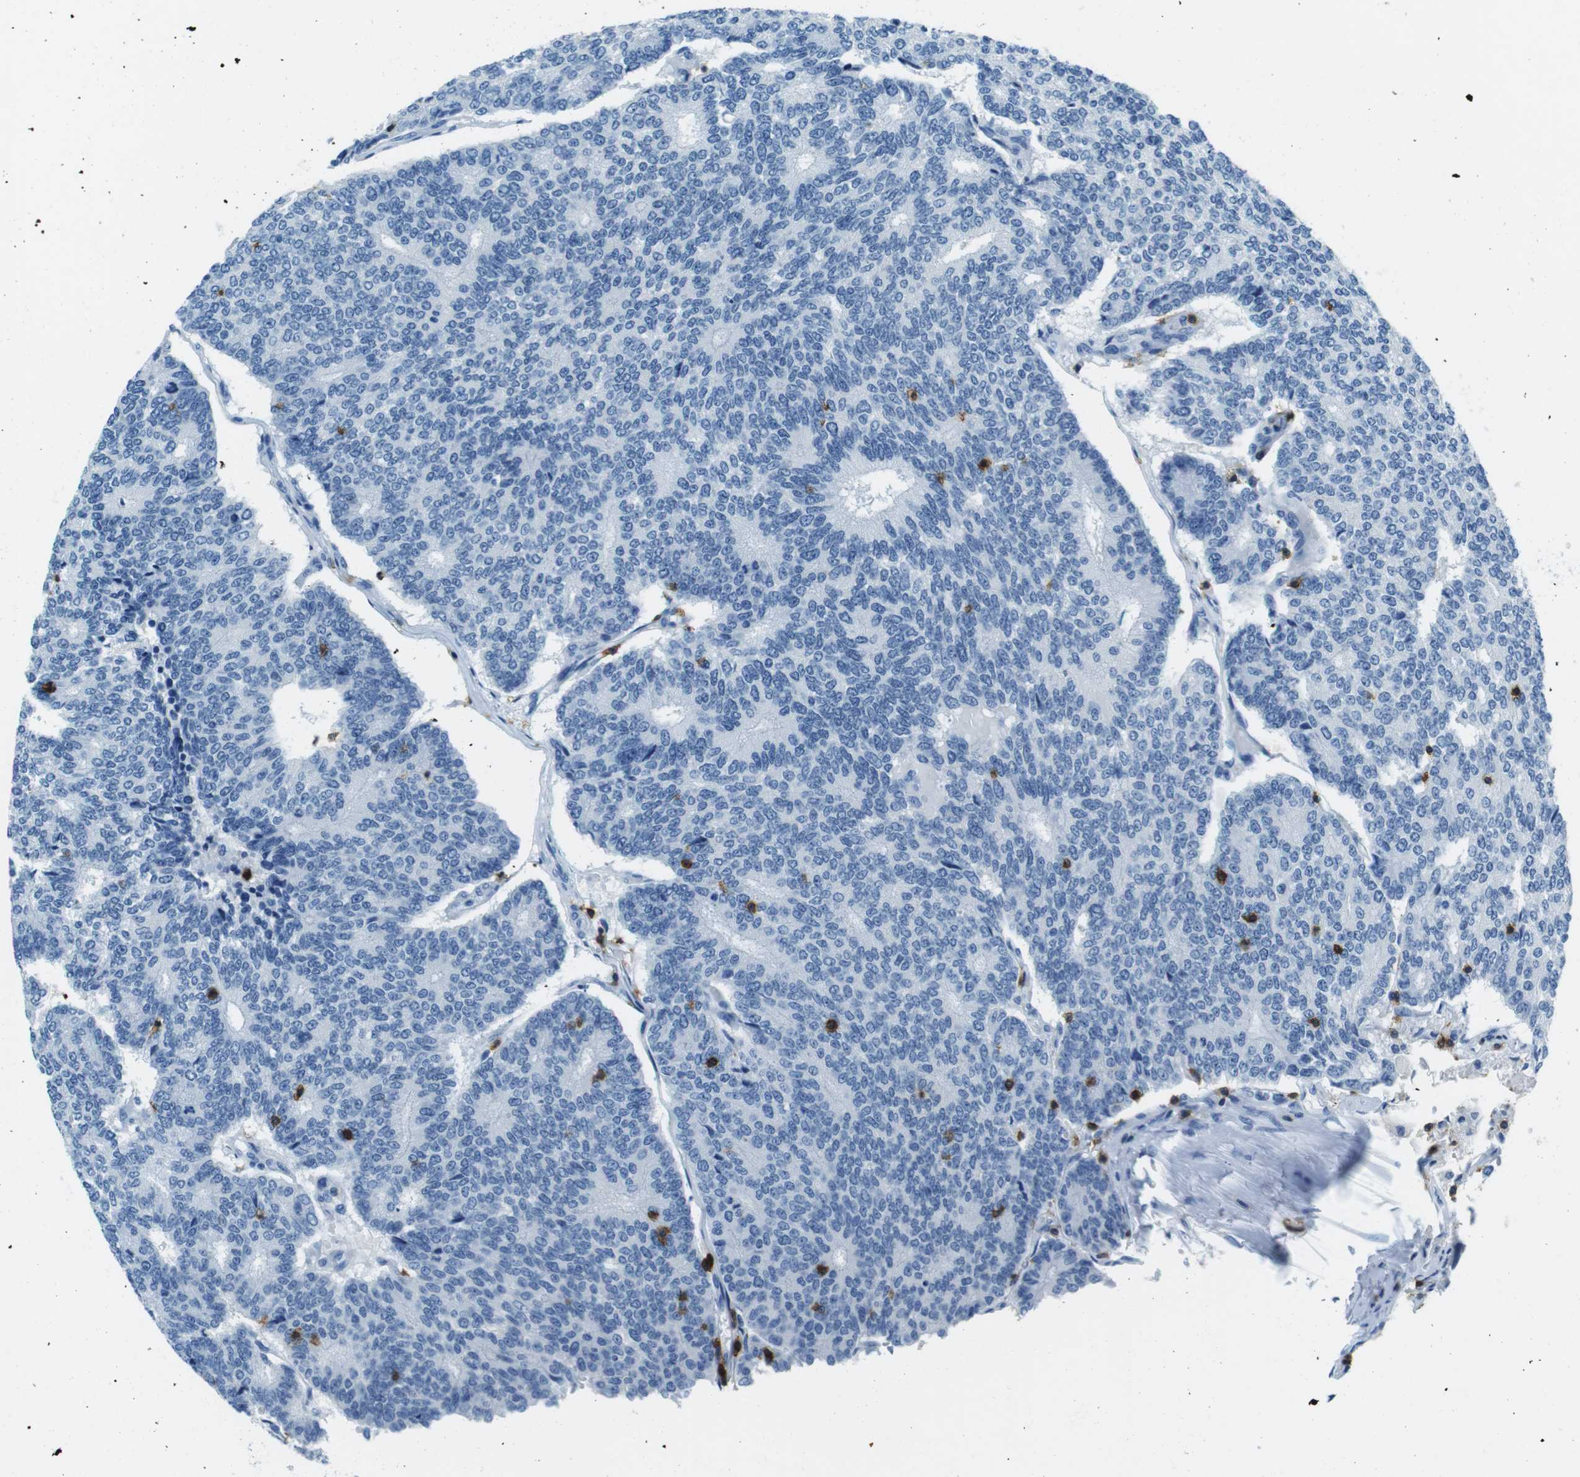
{"staining": {"intensity": "negative", "quantity": "none", "location": "none"}, "tissue": "prostate cancer", "cell_type": "Tumor cells", "image_type": "cancer", "snomed": [{"axis": "morphology", "description": "Normal tissue, NOS"}, {"axis": "morphology", "description": "Adenocarcinoma, High grade"}, {"axis": "topography", "description": "Prostate"}, {"axis": "topography", "description": "Seminal veicle"}], "caption": "Immunohistochemical staining of prostate high-grade adenocarcinoma shows no significant positivity in tumor cells.", "gene": "LAT", "patient": {"sex": "male", "age": 55}}